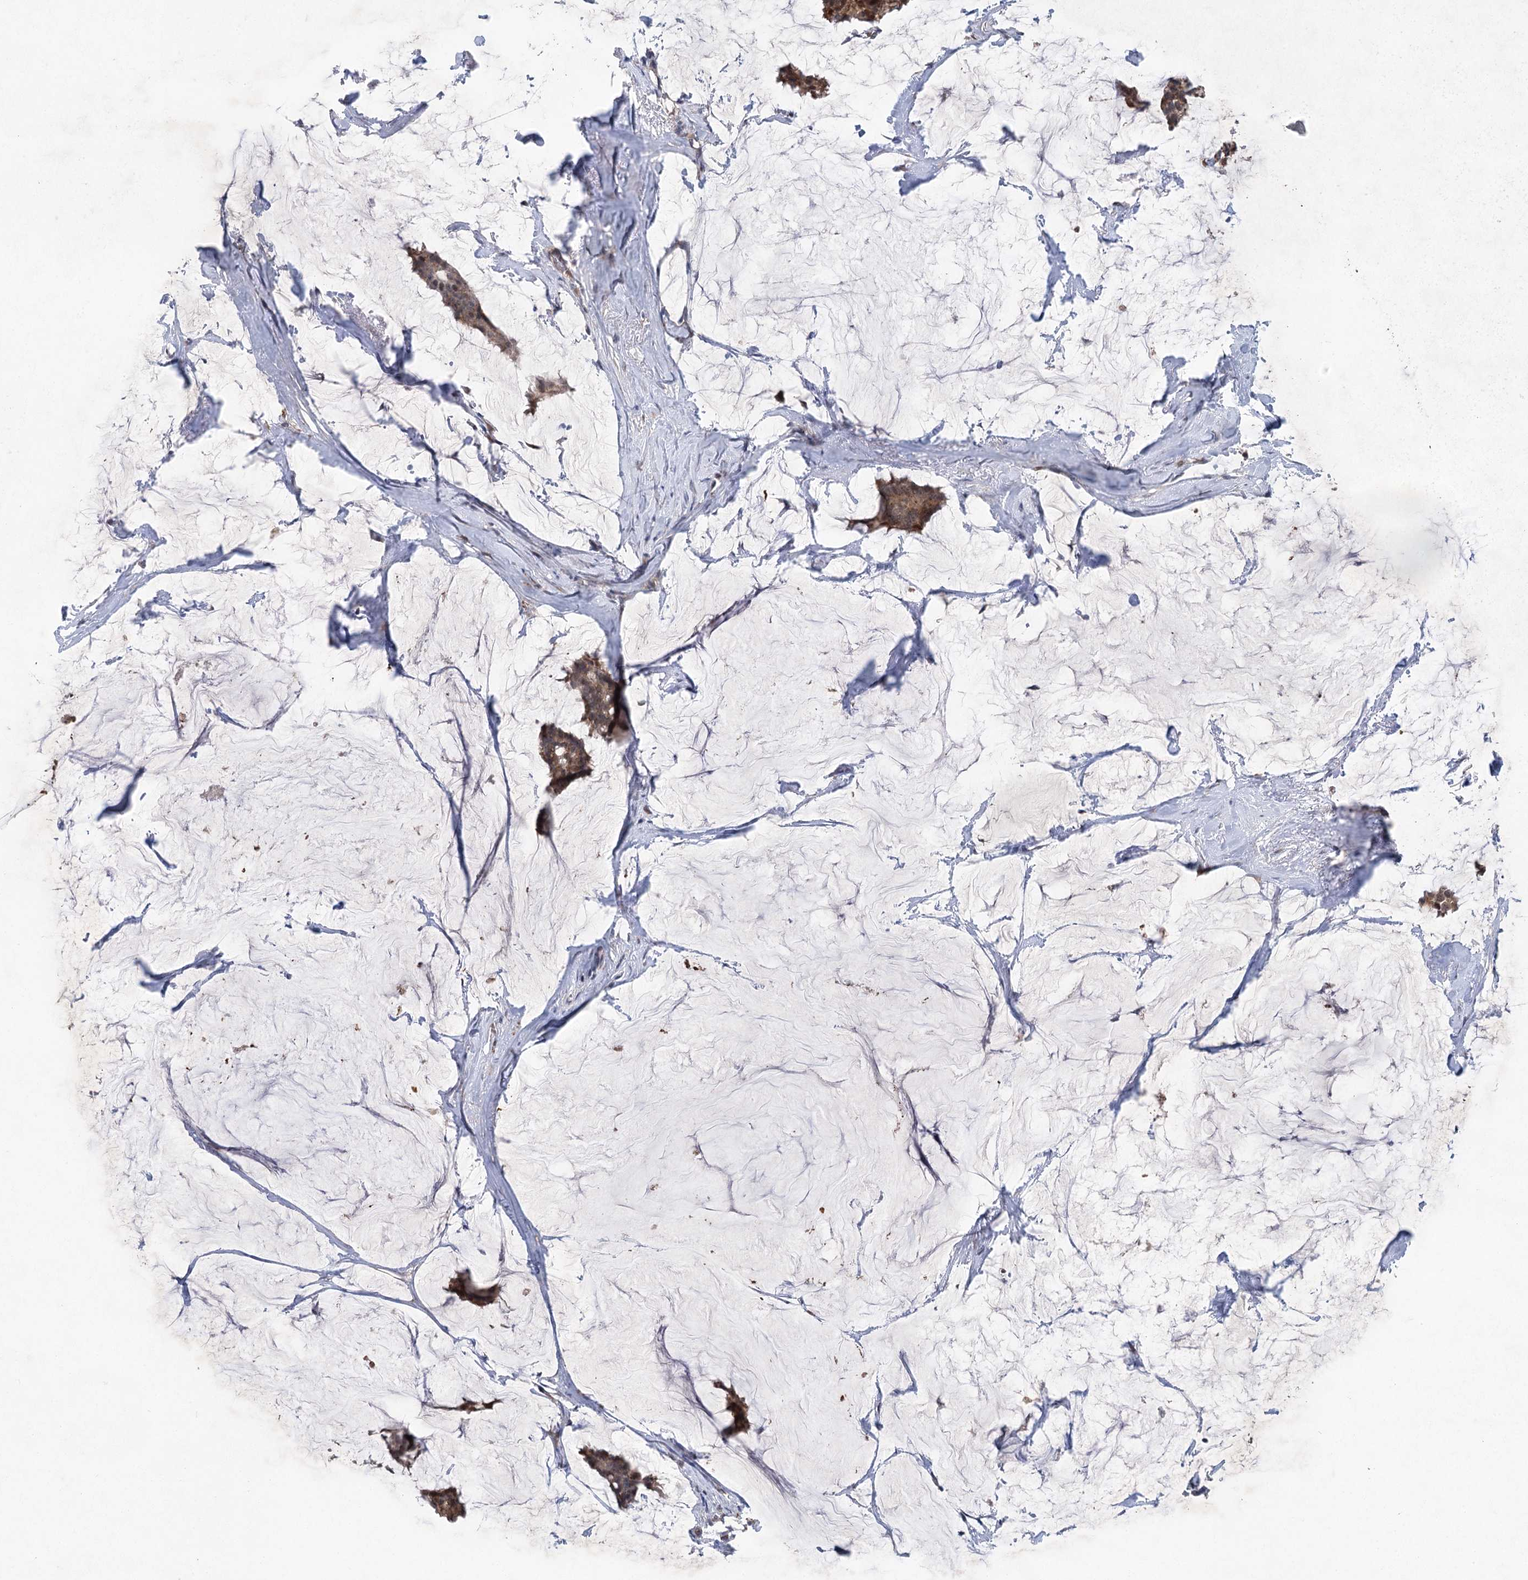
{"staining": {"intensity": "moderate", "quantity": ">75%", "location": "cytoplasmic/membranous"}, "tissue": "breast cancer", "cell_type": "Tumor cells", "image_type": "cancer", "snomed": [{"axis": "morphology", "description": "Duct carcinoma"}, {"axis": "topography", "description": "Breast"}], "caption": "Moderate cytoplasmic/membranous positivity for a protein is appreciated in approximately >75% of tumor cells of breast invasive ductal carcinoma using IHC.", "gene": "METTL24", "patient": {"sex": "female", "age": 93}}